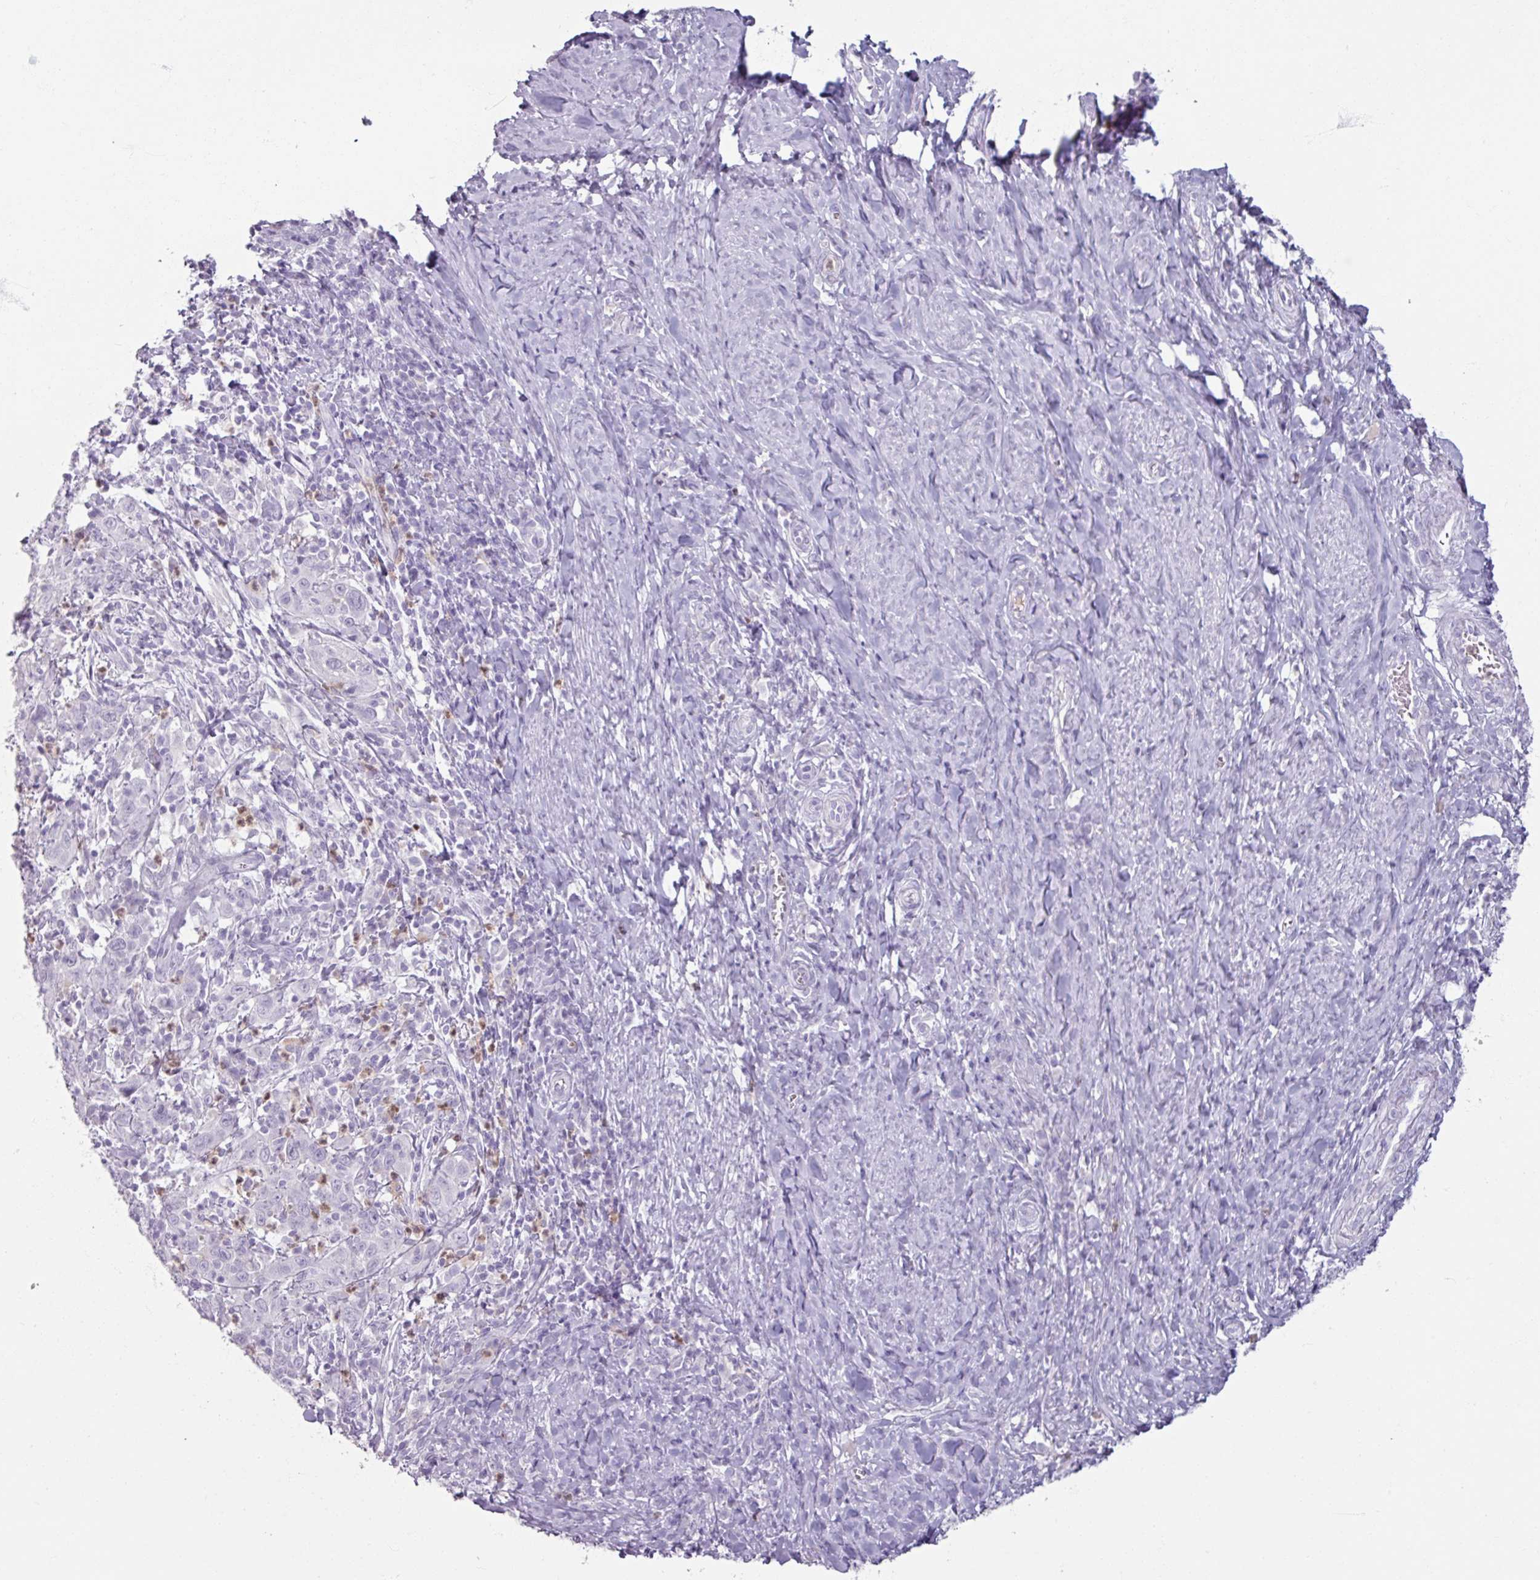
{"staining": {"intensity": "negative", "quantity": "none", "location": "none"}, "tissue": "cervical cancer", "cell_type": "Tumor cells", "image_type": "cancer", "snomed": [{"axis": "morphology", "description": "Squamous cell carcinoma, NOS"}, {"axis": "topography", "description": "Cervix"}], "caption": "This is an immunohistochemistry (IHC) micrograph of human cervical cancer (squamous cell carcinoma). There is no positivity in tumor cells.", "gene": "ARG1", "patient": {"sex": "female", "age": 46}}